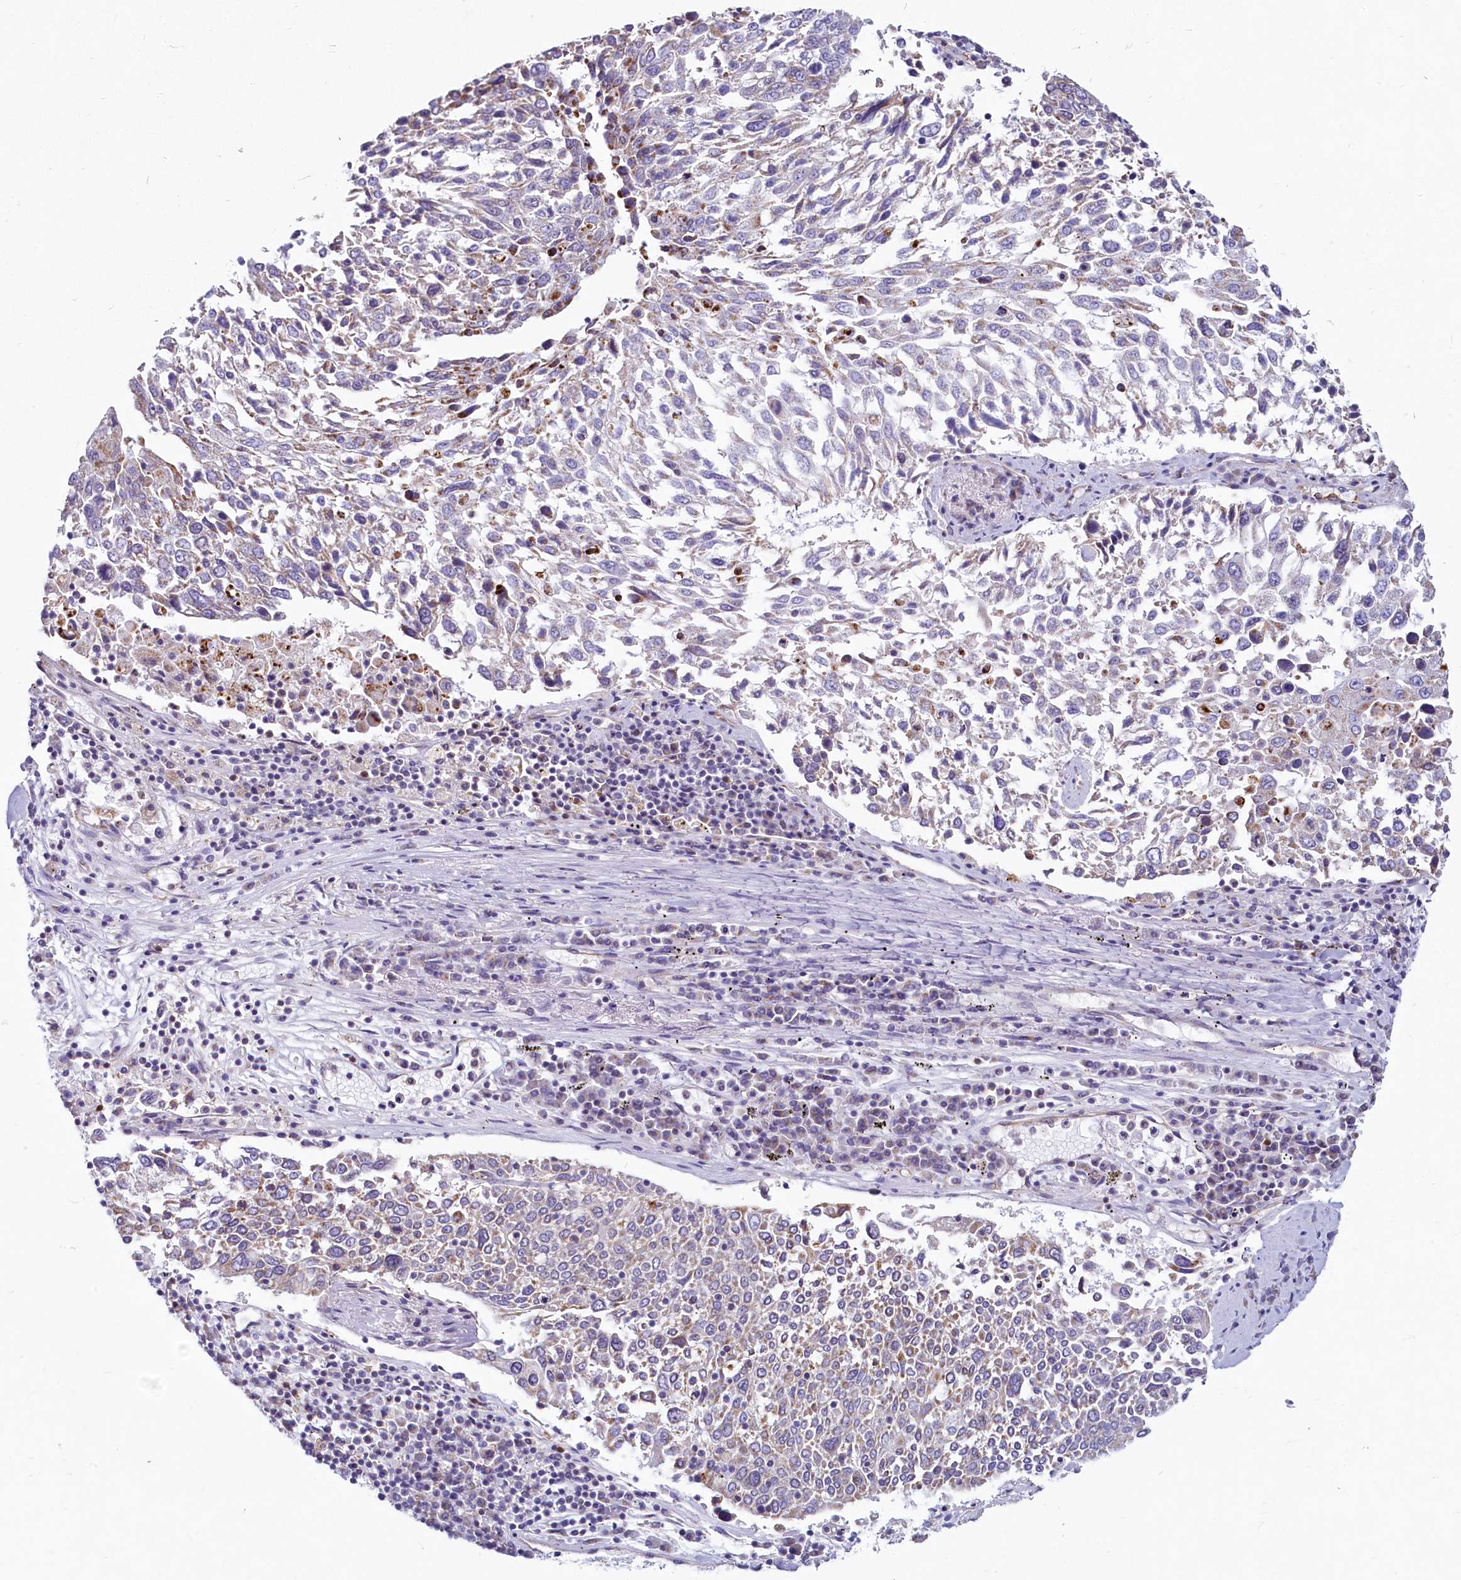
{"staining": {"intensity": "weak", "quantity": "<25%", "location": "cytoplasmic/membranous"}, "tissue": "lung cancer", "cell_type": "Tumor cells", "image_type": "cancer", "snomed": [{"axis": "morphology", "description": "Squamous cell carcinoma, NOS"}, {"axis": "topography", "description": "Lung"}], "caption": "Immunohistochemical staining of human lung squamous cell carcinoma shows no significant positivity in tumor cells.", "gene": "LMOD3", "patient": {"sex": "male", "age": 65}}